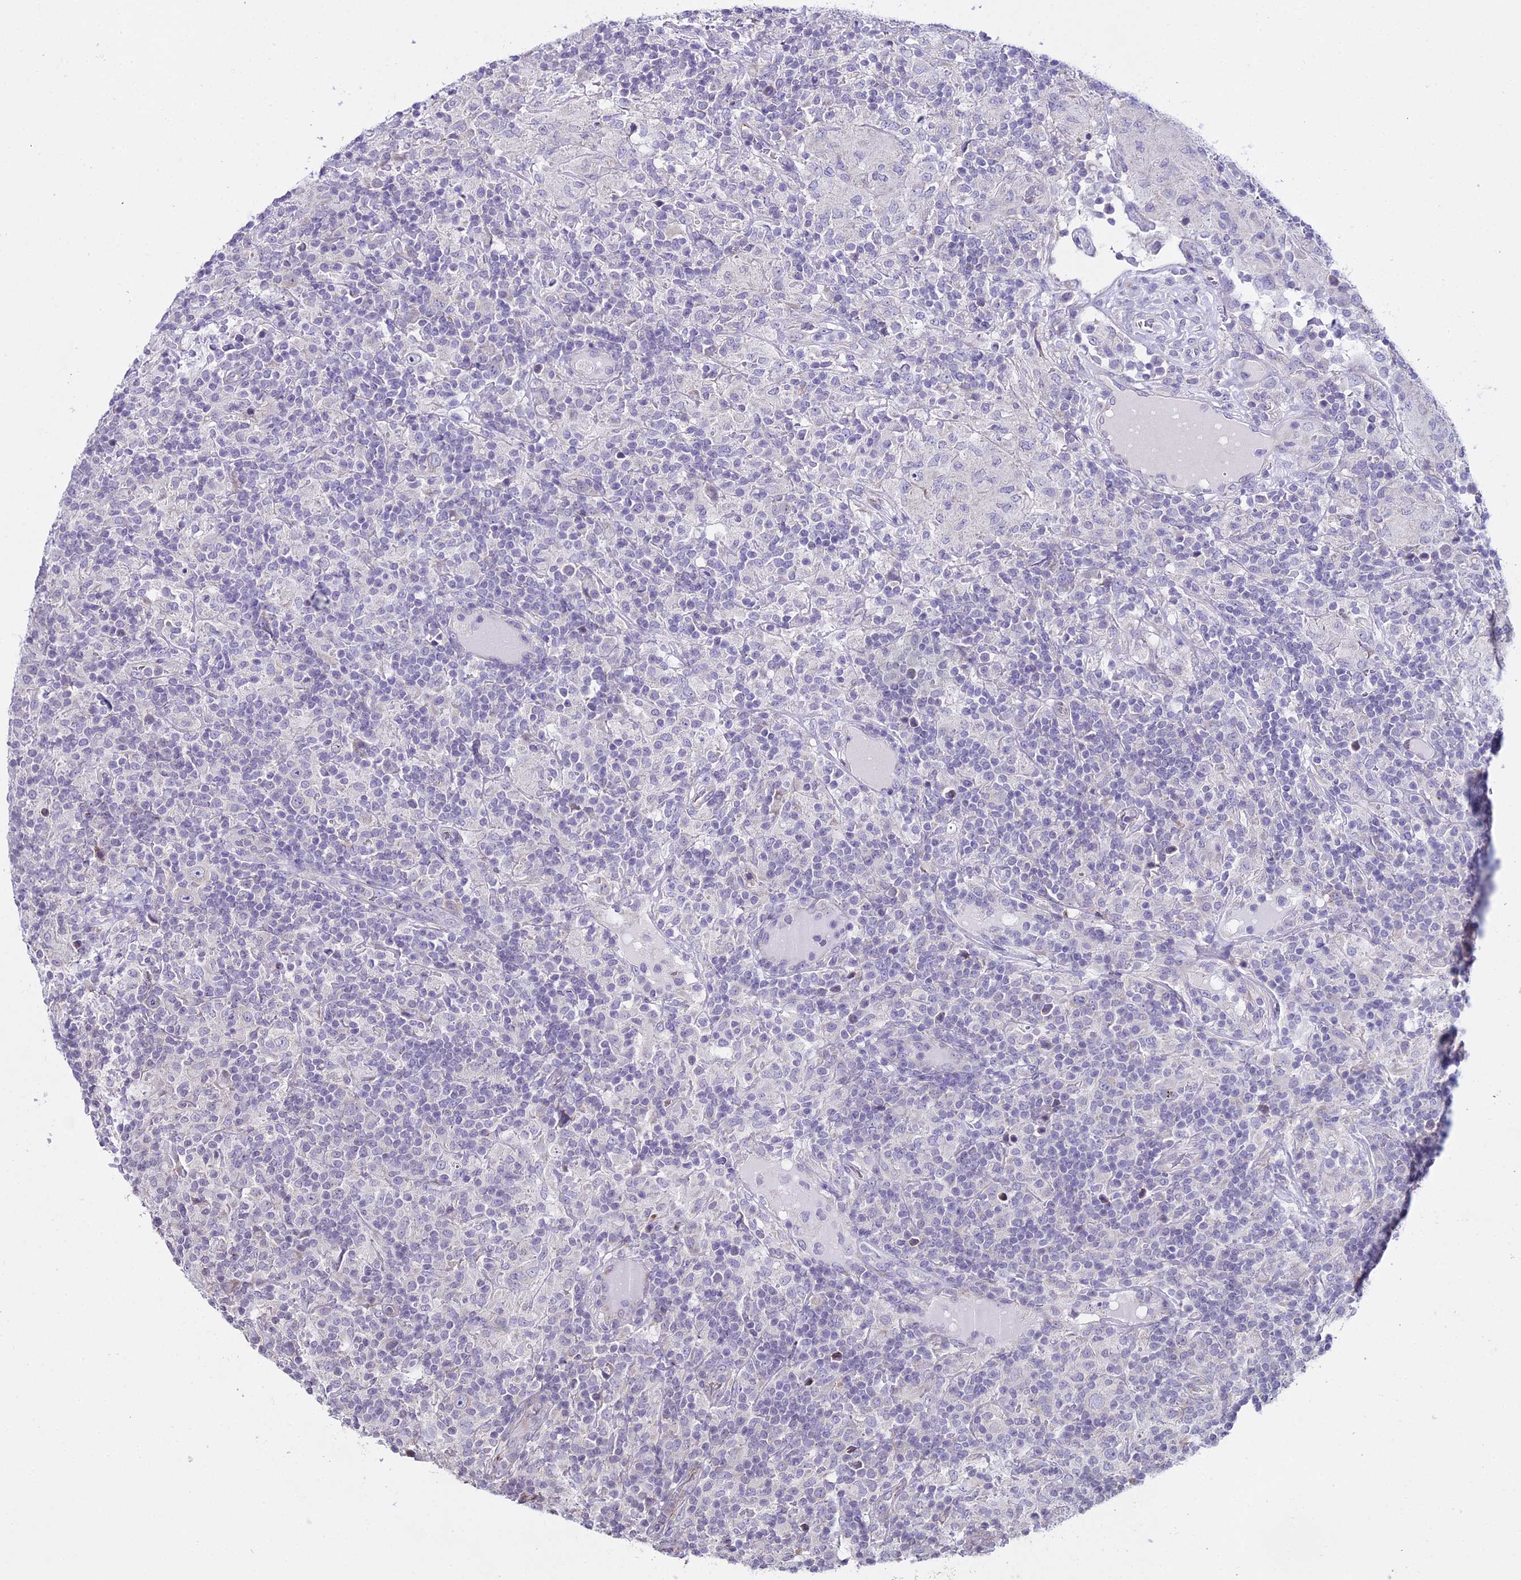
{"staining": {"intensity": "negative", "quantity": "none", "location": "none"}, "tissue": "lymphoma", "cell_type": "Tumor cells", "image_type": "cancer", "snomed": [{"axis": "morphology", "description": "Hodgkin's disease, NOS"}, {"axis": "topography", "description": "Lymph node"}], "caption": "Immunohistochemistry photomicrograph of neoplastic tissue: Hodgkin's disease stained with DAB (3,3'-diaminobenzidine) shows no significant protein expression in tumor cells. The staining was performed using DAB (3,3'-diaminobenzidine) to visualize the protein expression in brown, while the nuclei were stained in blue with hematoxylin (Magnification: 20x).", "gene": "RPS26", "patient": {"sex": "male", "age": 70}}